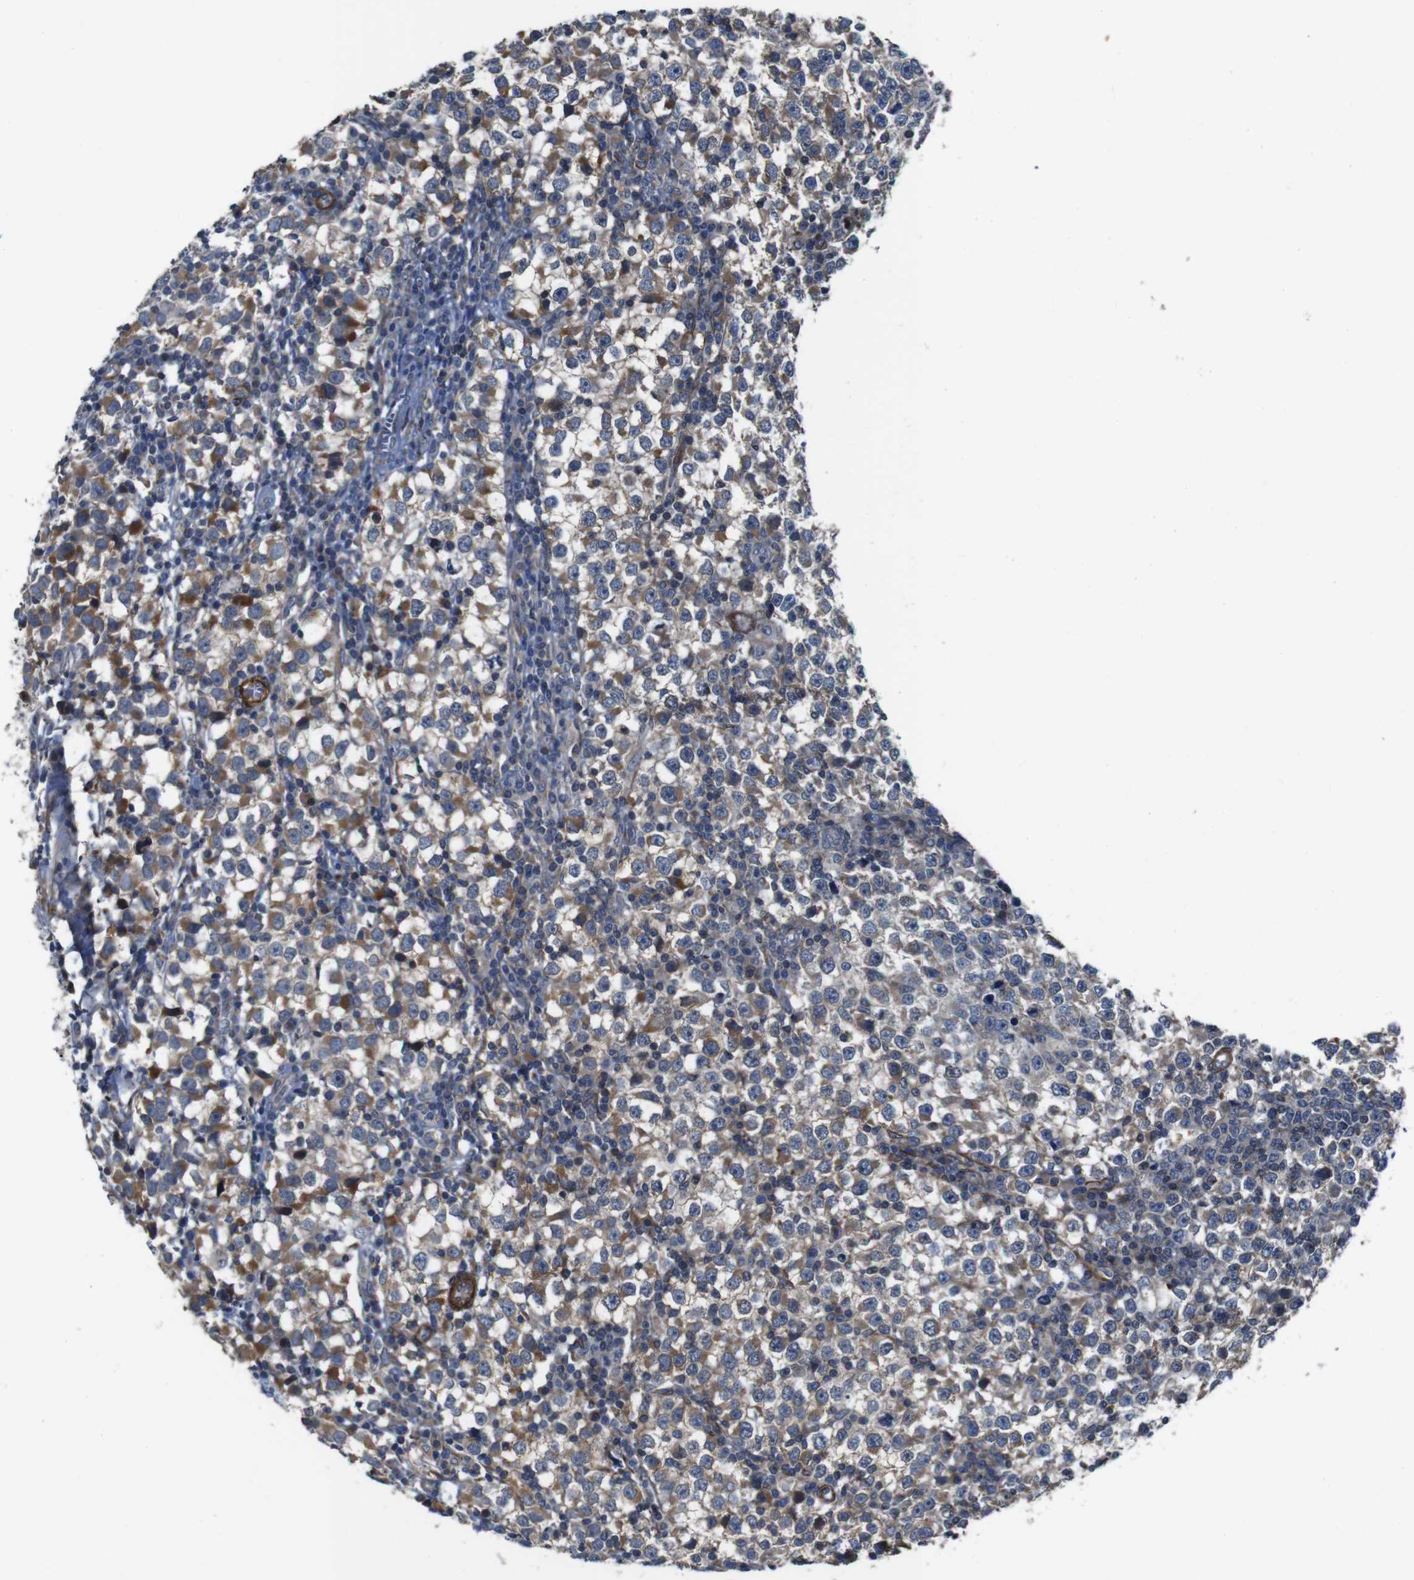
{"staining": {"intensity": "moderate", "quantity": "<25%", "location": "cytoplasmic/membranous"}, "tissue": "testis cancer", "cell_type": "Tumor cells", "image_type": "cancer", "snomed": [{"axis": "morphology", "description": "Seminoma, NOS"}, {"axis": "topography", "description": "Testis"}], "caption": "Immunohistochemistry (IHC) (DAB) staining of testis cancer displays moderate cytoplasmic/membranous protein staining in approximately <25% of tumor cells.", "gene": "GGT7", "patient": {"sex": "male", "age": 65}}